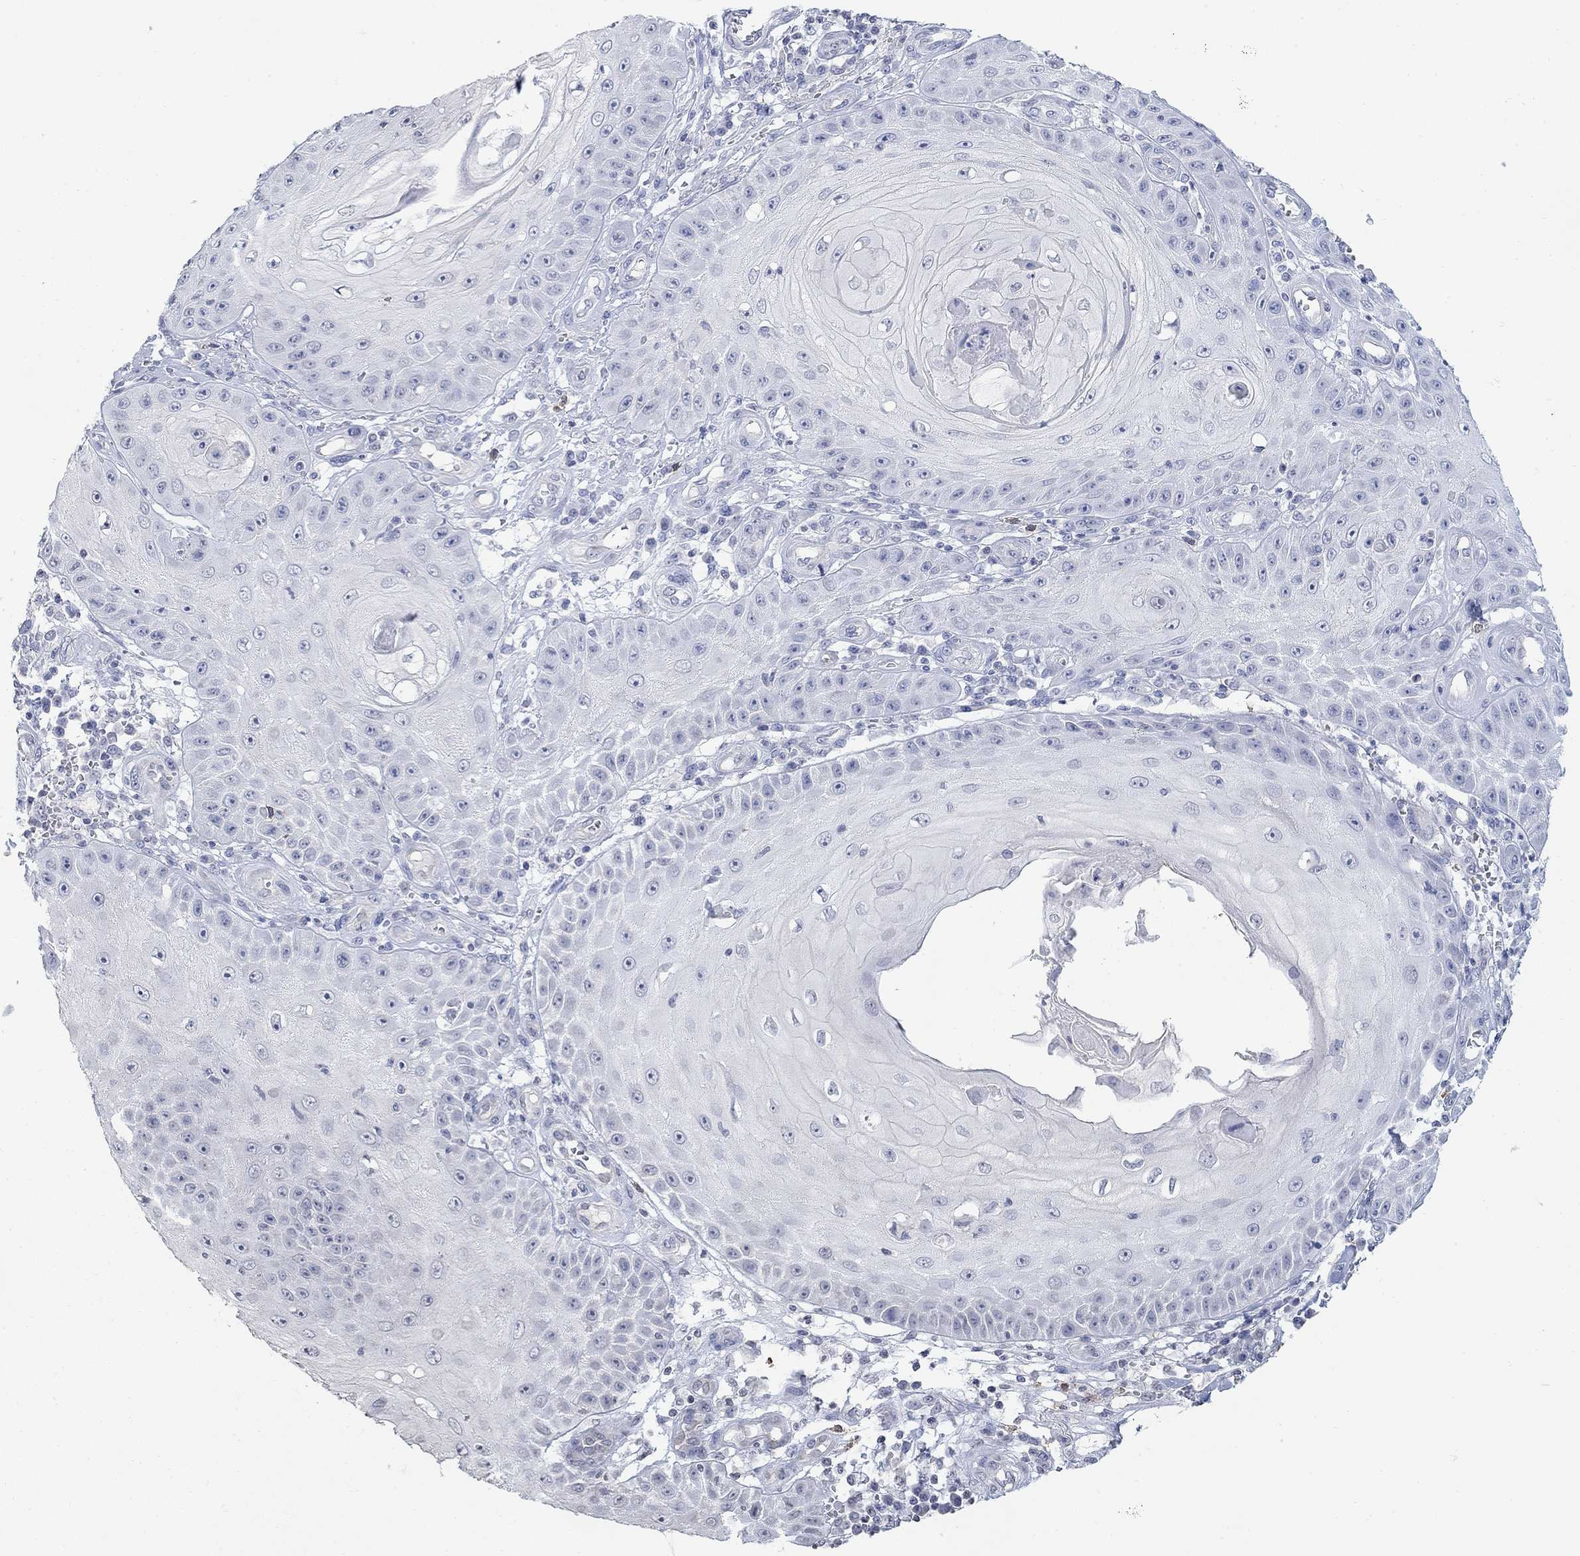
{"staining": {"intensity": "negative", "quantity": "none", "location": "none"}, "tissue": "skin cancer", "cell_type": "Tumor cells", "image_type": "cancer", "snomed": [{"axis": "morphology", "description": "Squamous cell carcinoma, NOS"}, {"axis": "topography", "description": "Skin"}], "caption": "IHC histopathology image of human squamous cell carcinoma (skin) stained for a protein (brown), which shows no expression in tumor cells.", "gene": "TMEM255A", "patient": {"sex": "male", "age": 70}}